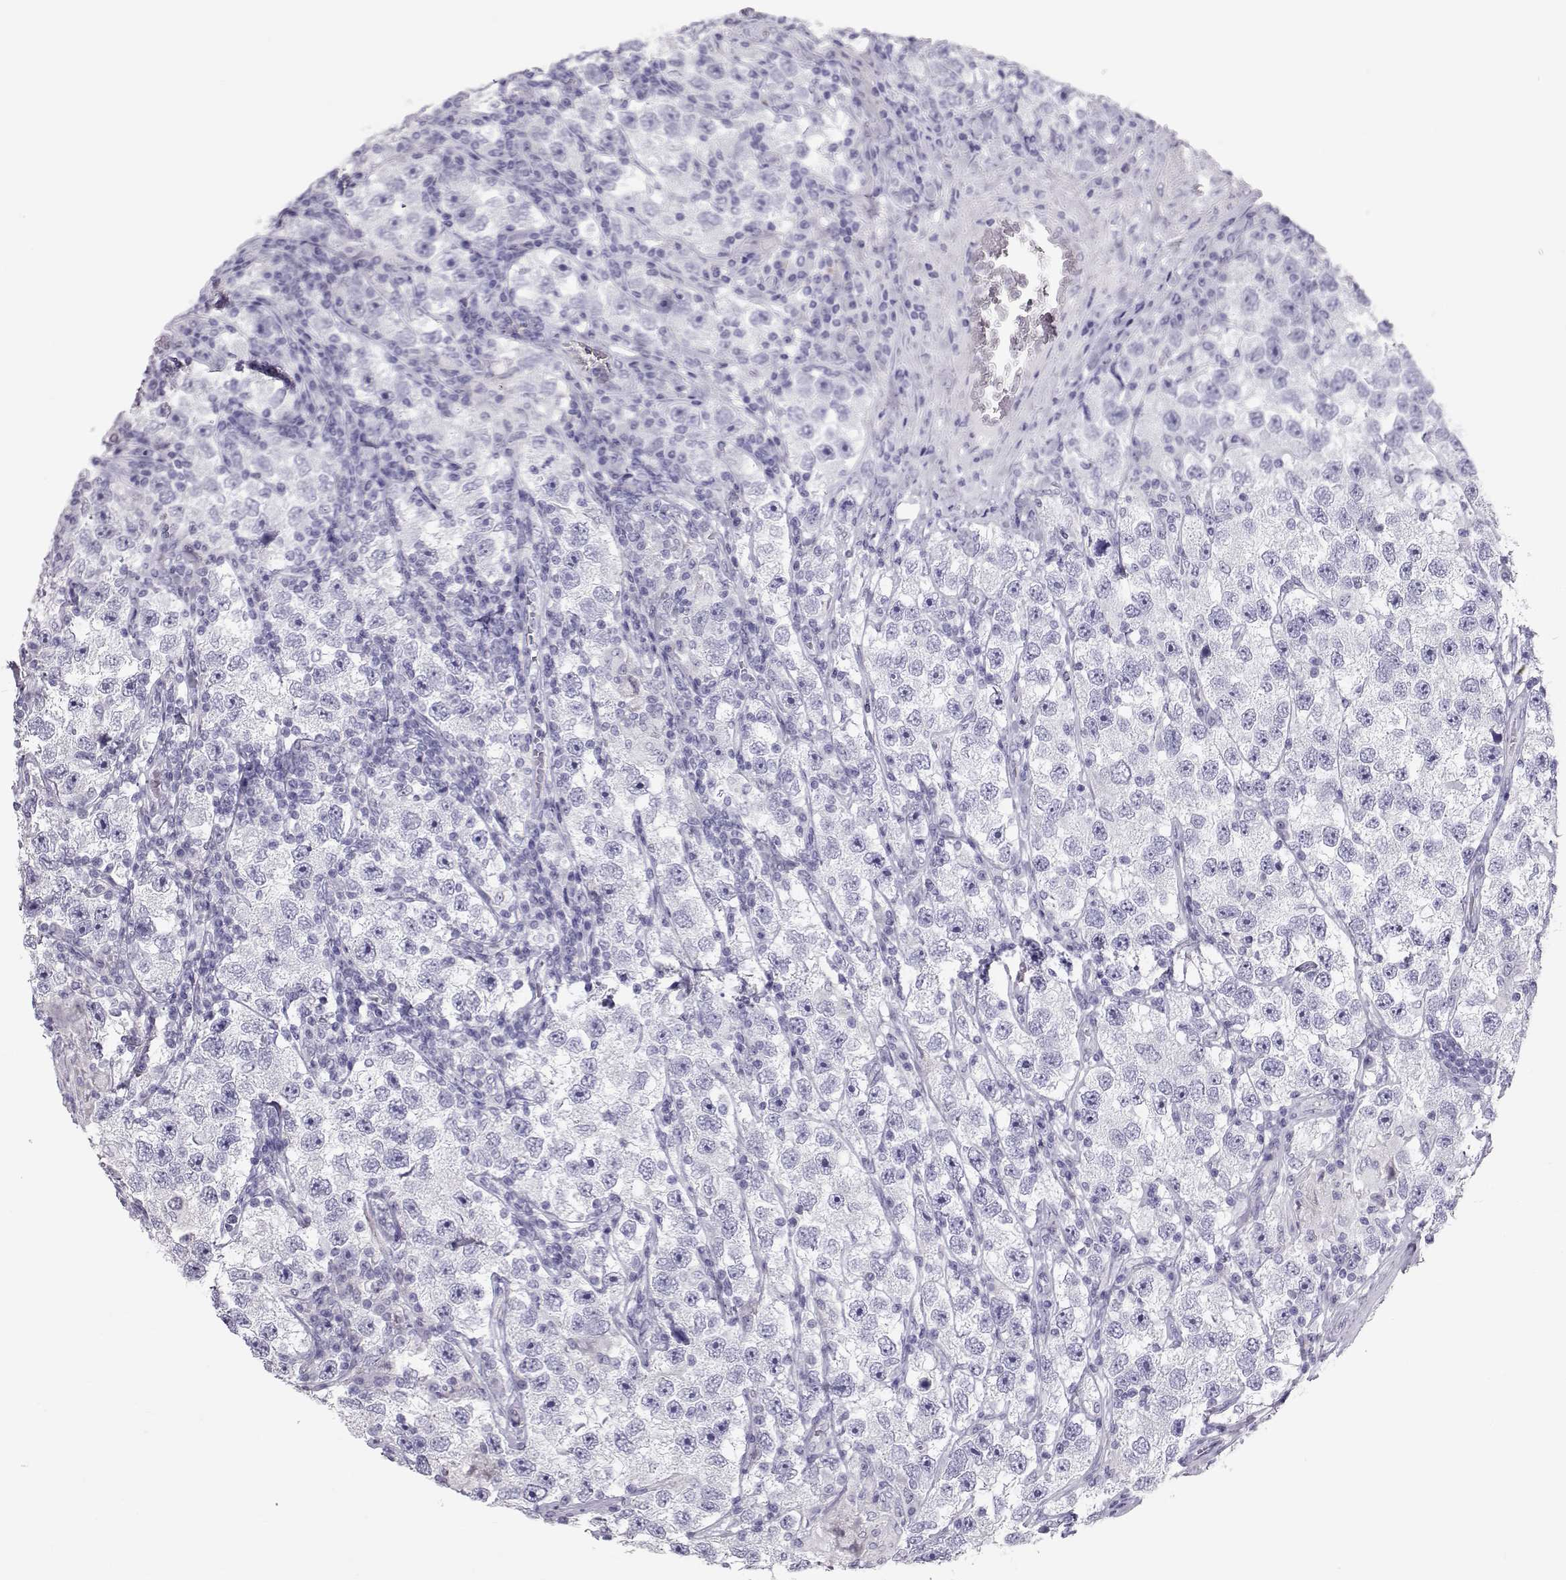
{"staining": {"intensity": "negative", "quantity": "none", "location": "none"}, "tissue": "testis cancer", "cell_type": "Tumor cells", "image_type": "cancer", "snomed": [{"axis": "morphology", "description": "Seminoma, NOS"}, {"axis": "topography", "description": "Testis"}], "caption": "Tumor cells show no significant staining in testis seminoma.", "gene": "RD3", "patient": {"sex": "male", "age": 26}}